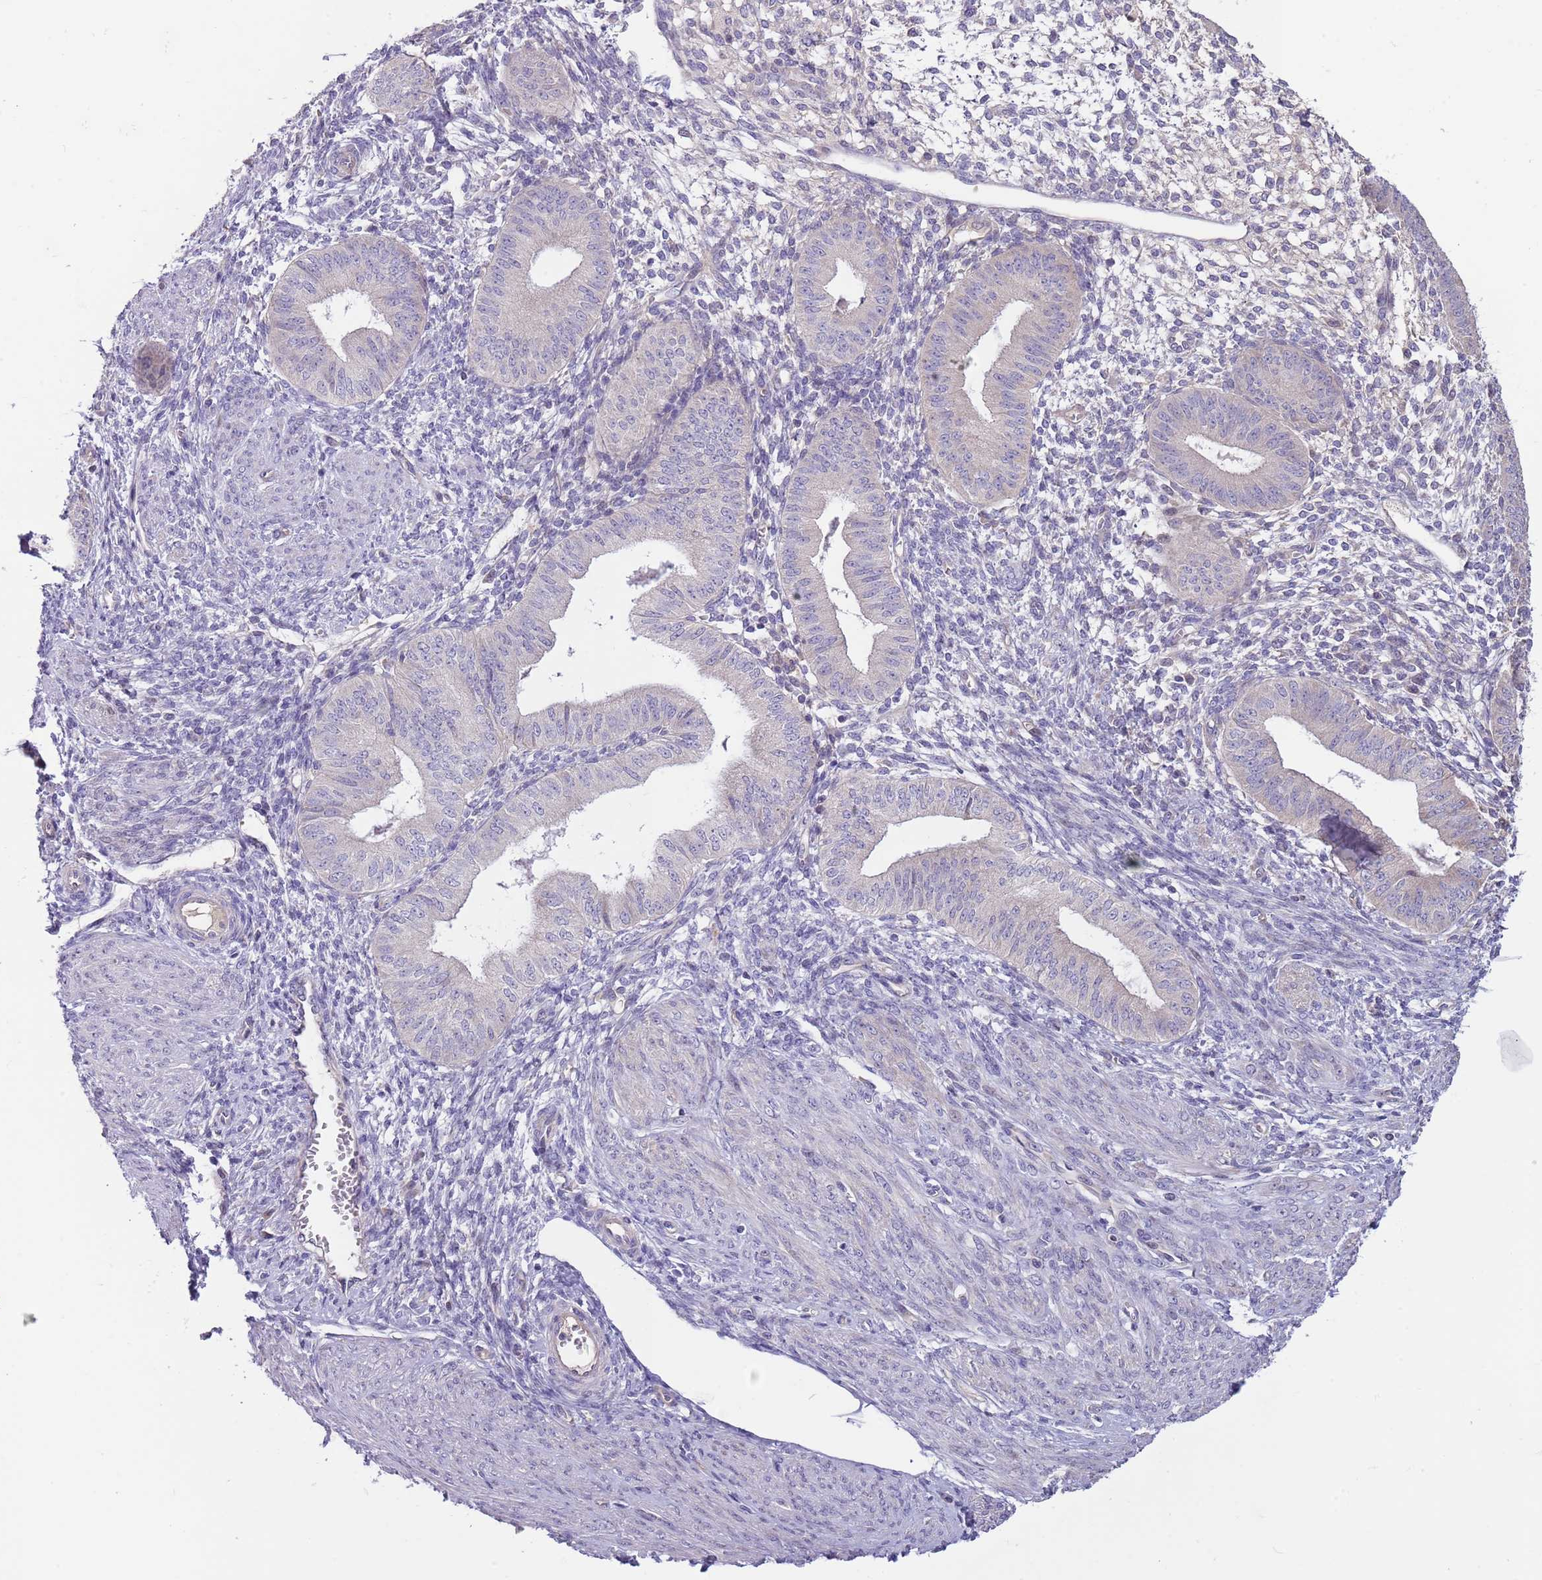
{"staining": {"intensity": "negative", "quantity": "none", "location": "none"}, "tissue": "endometrium", "cell_type": "Cells in endometrial stroma", "image_type": "normal", "snomed": [{"axis": "morphology", "description": "Normal tissue, NOS"}, {"axis": "topography", "description": "Endometrium"}], "caption": "High power microscopy micrograph of an immunohistochemistry (IHC) micrograph of benign endometrium, revealing no significant positivity in cells in endometrial stroma. (DAB (3,3'-diaminobenzidine) immunohistochemistry, high magnification).", "gene": "CABYR", "patient": {"sex": "female", "age": 49}}